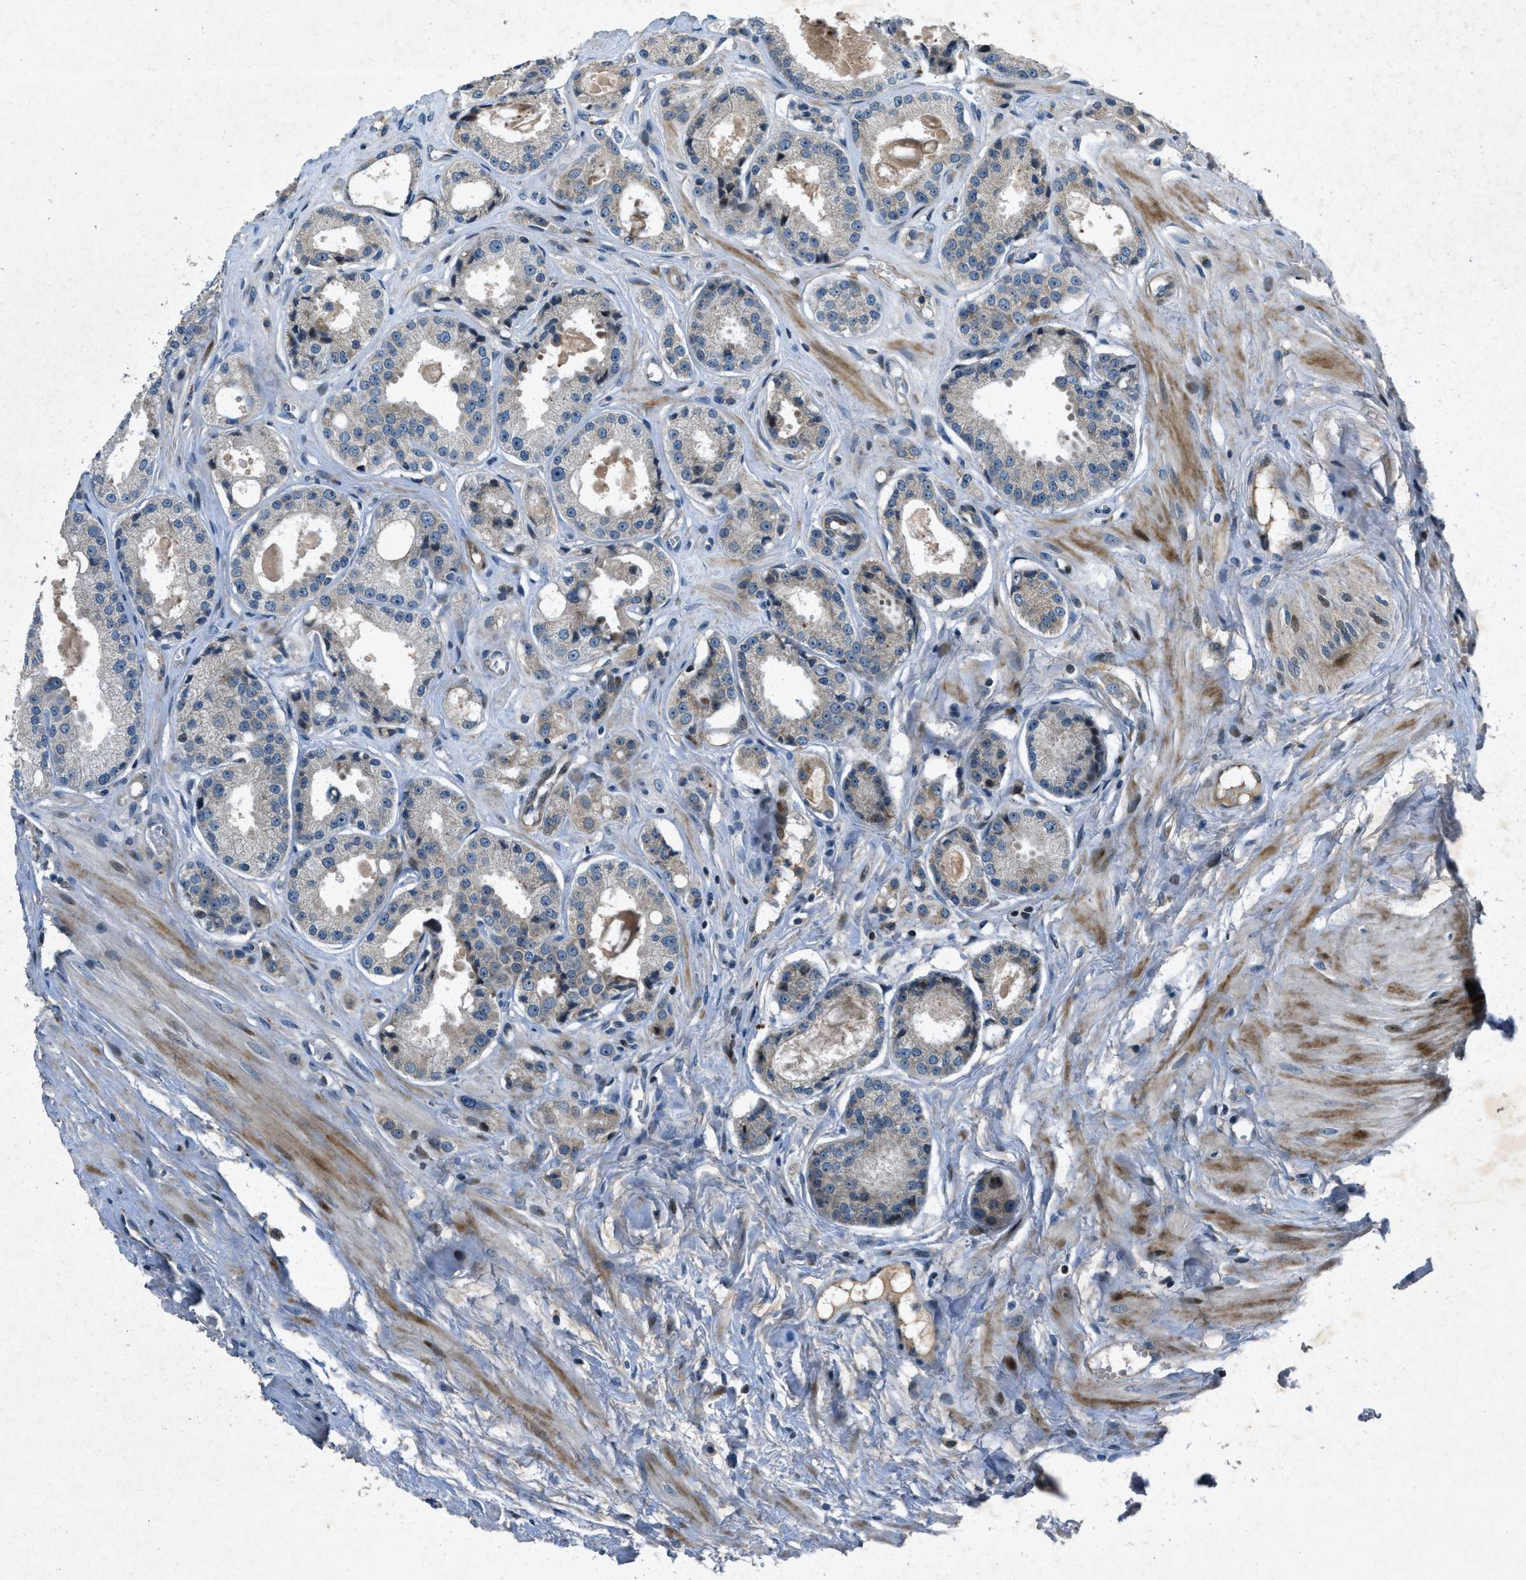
{"staining": {"intensity": "negative", "quantity": "none", "location": "none"}, "tissue": "prostate cancer", "cell_type": "Tumor cells", "image_type": "cancer", "snomed": [{"axis": "morphology", "description": "Adenocarcinoma, Low grade"}, {"axis": "topography", "description": "Prostate"}], "caption": "High power microscopy micrograph of an immunohistochemistry (IHC) micrograph of low-grade adenocarcinoma (prostate), revealing no significant staining in tumor cells.", "gene": "CLEC2D", "patient": {"sex": "male", "age": 57}}